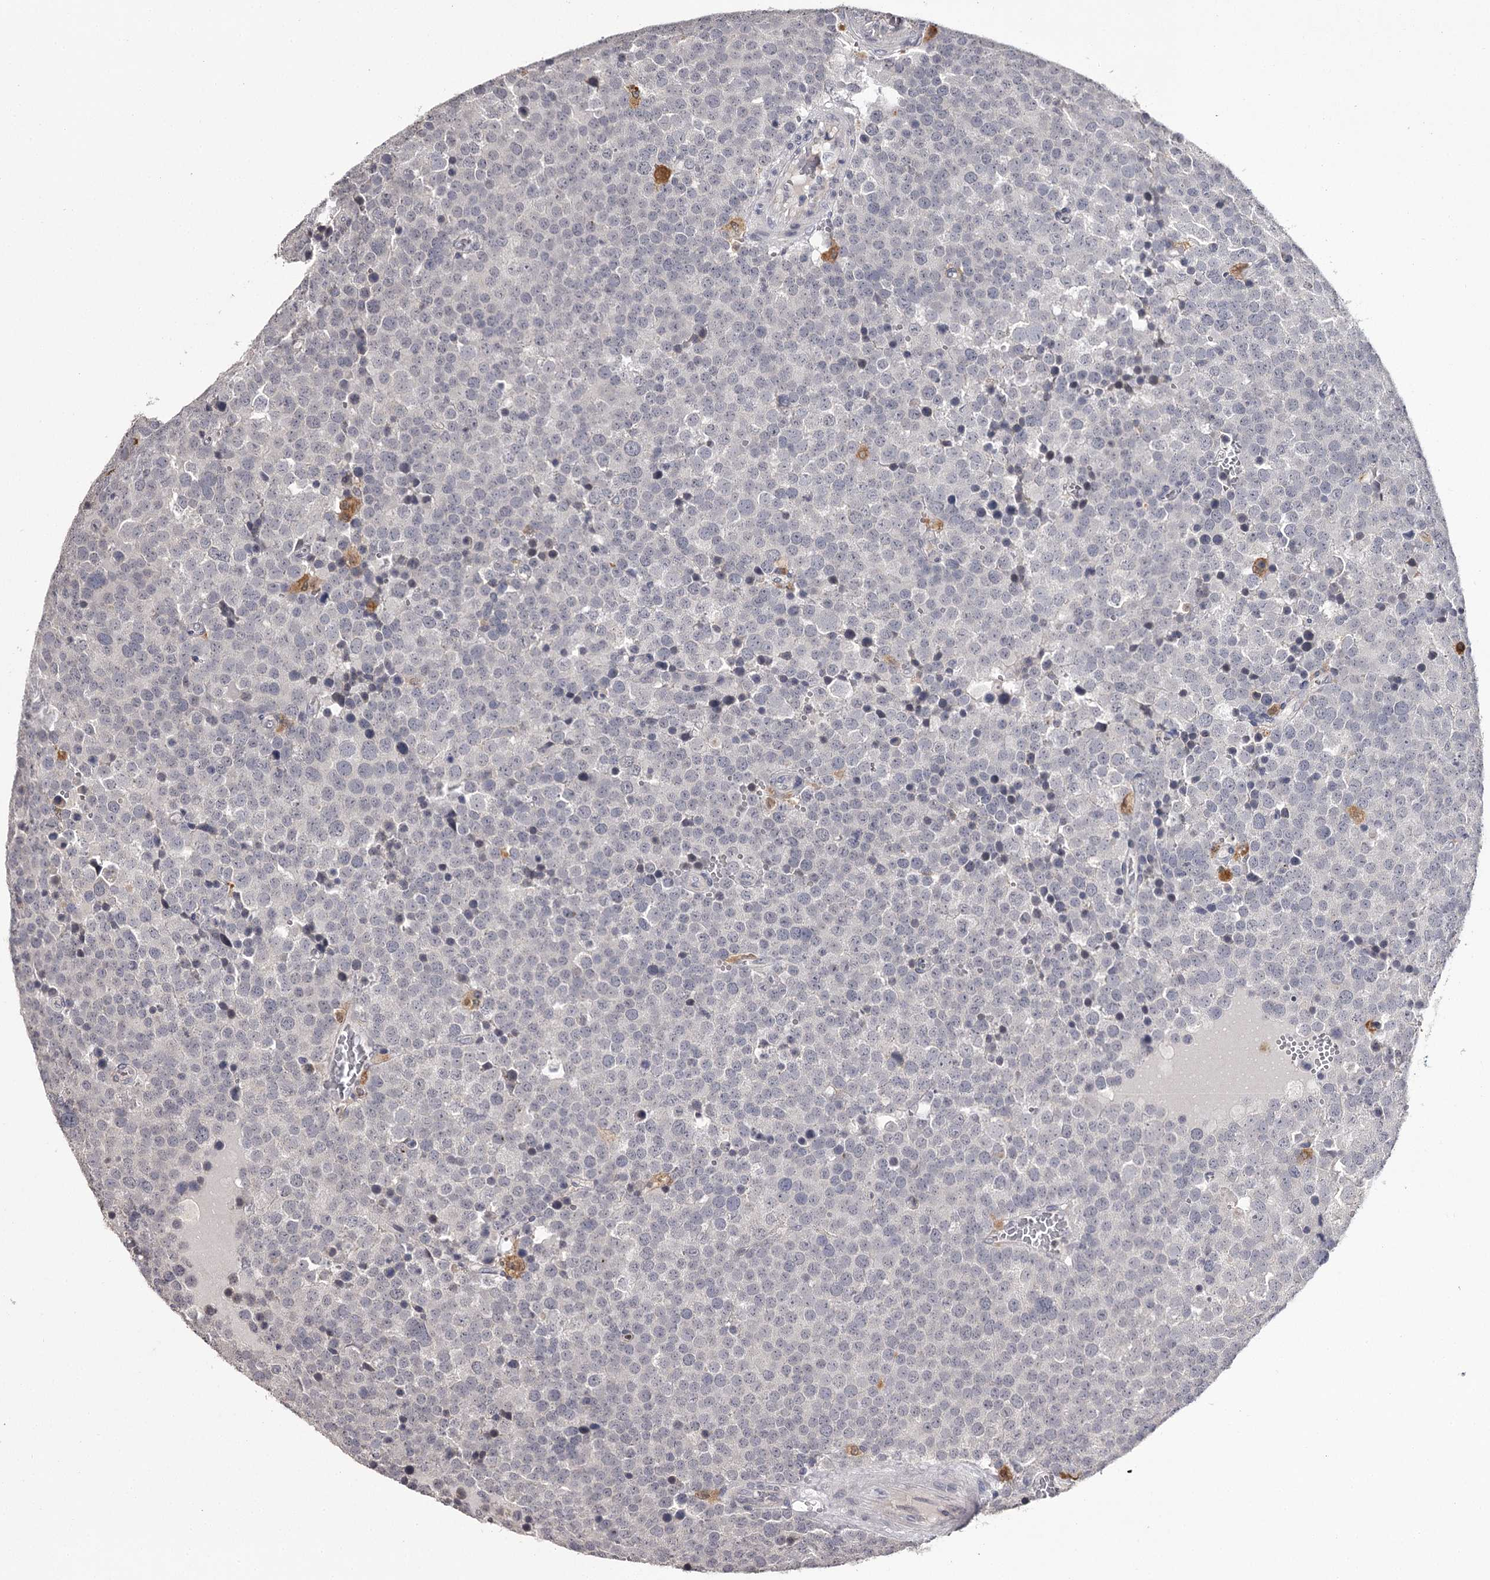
{"staining": {"intensity": "negative", "quantity": "none", "location": "none"}, "tissue": "testis cancer", "cell_type": "Tumor cells", "image_type": "cancer", "snomed": [{"axis": "morphology", "description": "Seminoma, NOS"}, {"axis": "topography", "description": "Testis"}], "caption": "Immunohistochemistry (IHC) image of neoplastic tissue: human testis seminoma stained with DAB shows no significant protein positivity in tumor cells.", "gene": "SLC32A1", "patient": {"sex": "male", "age": 71}}